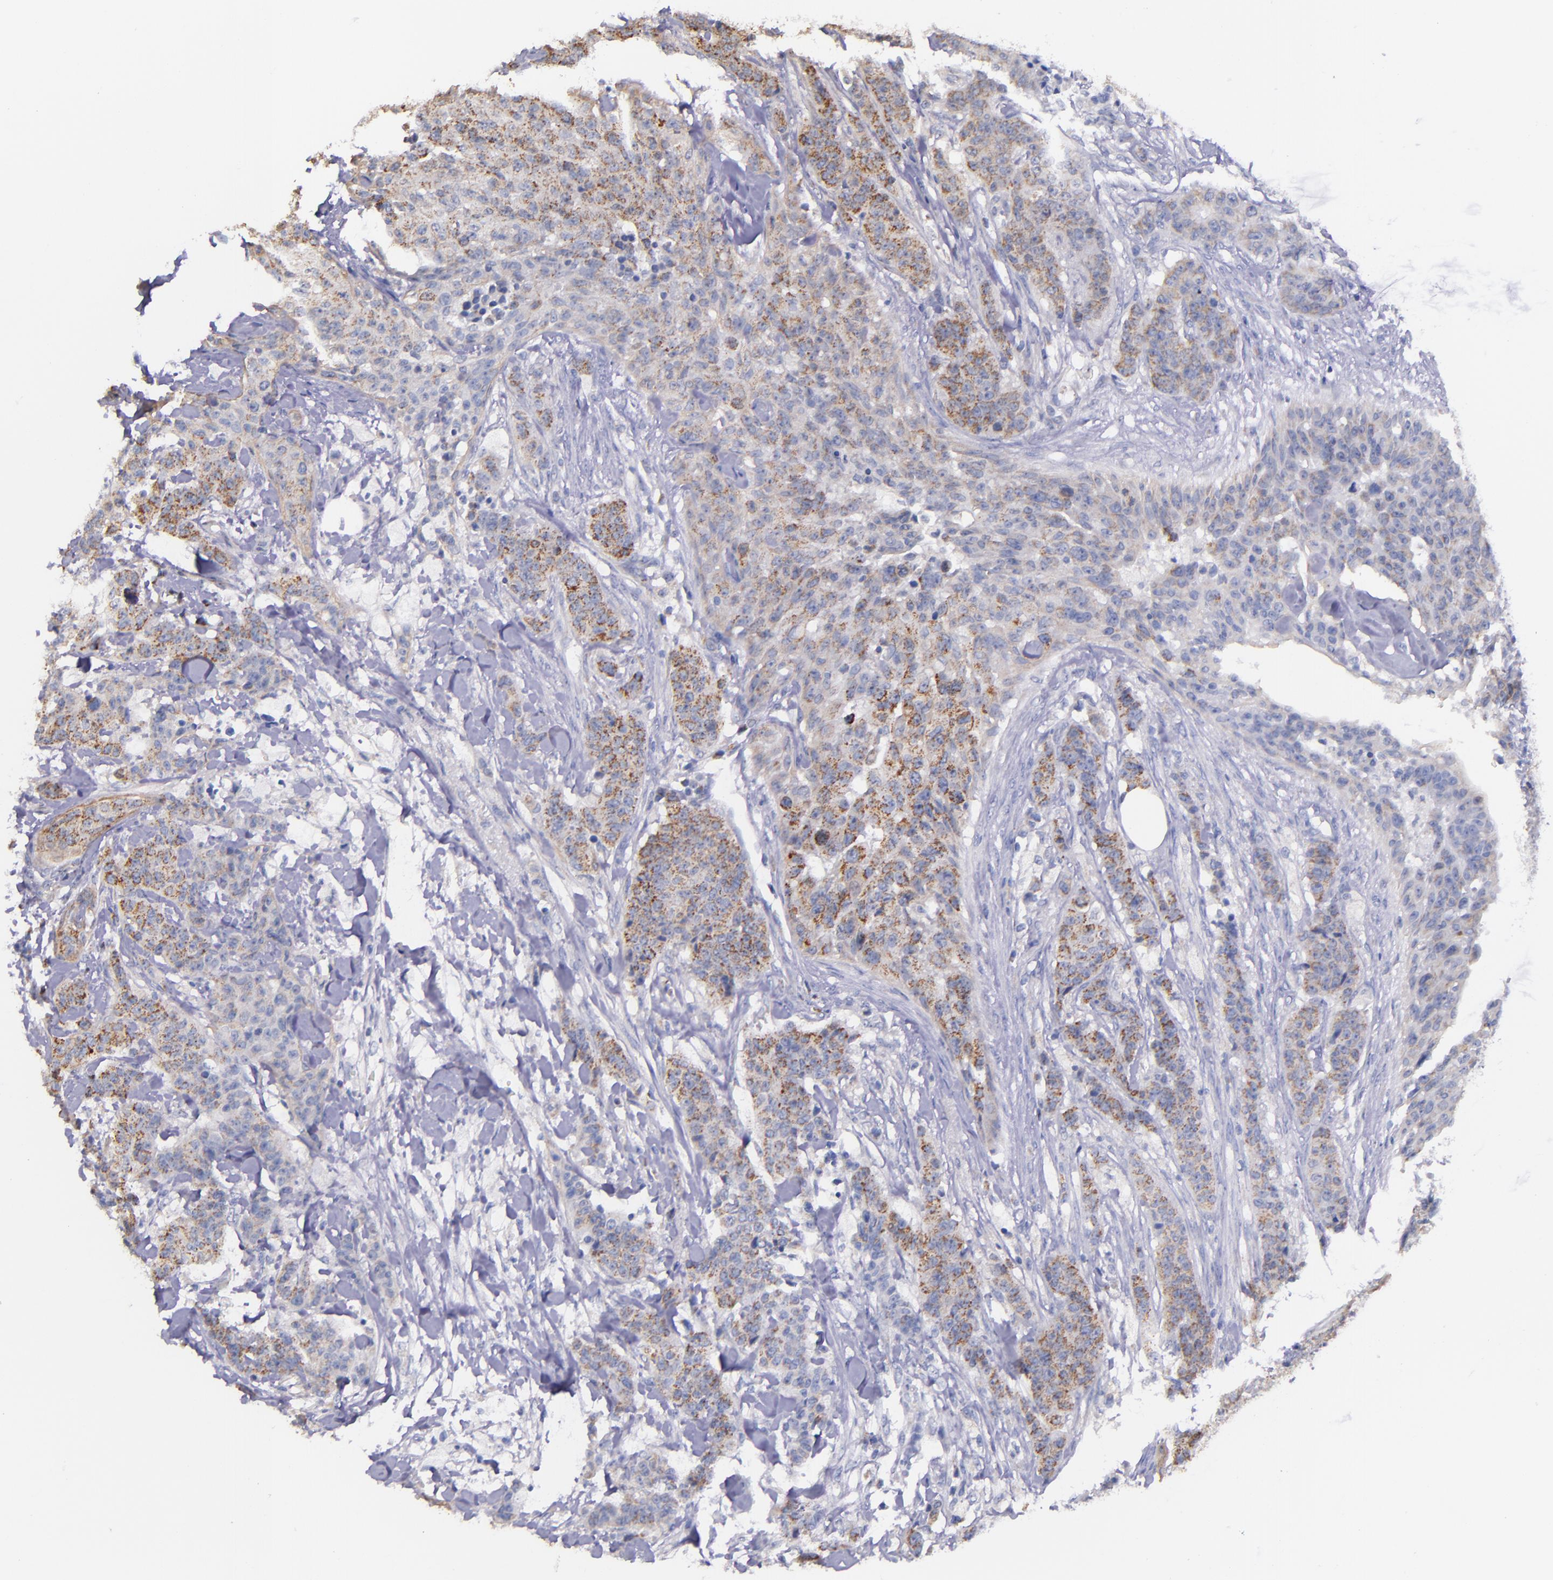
{"staining": {"intensity": "moderate", "quantity": ">75%", "location": "cytoplasmic/membranous"}, "tissue": "breast cancer", "cell_type": "Tumor cells", "image_type": "cancer", "snomed": [{"axis": "morphology", "description": "Duct carcinoma"}, {"axis": "topography", "description": "Breast"}], "caption": "Immunohistochemistry (IHC) micrograph of neoplastic tissue: invasive ductal carcinoma (breast) stained using IHC displays medium levels of moderate protein expression localized specifically in the cytoplasmic/membranous of tumor cells, appearing as a cytoplasmic/membranous brown color.", "gene": "SHC1", "patient": {"sex": "female", "age": 40}}